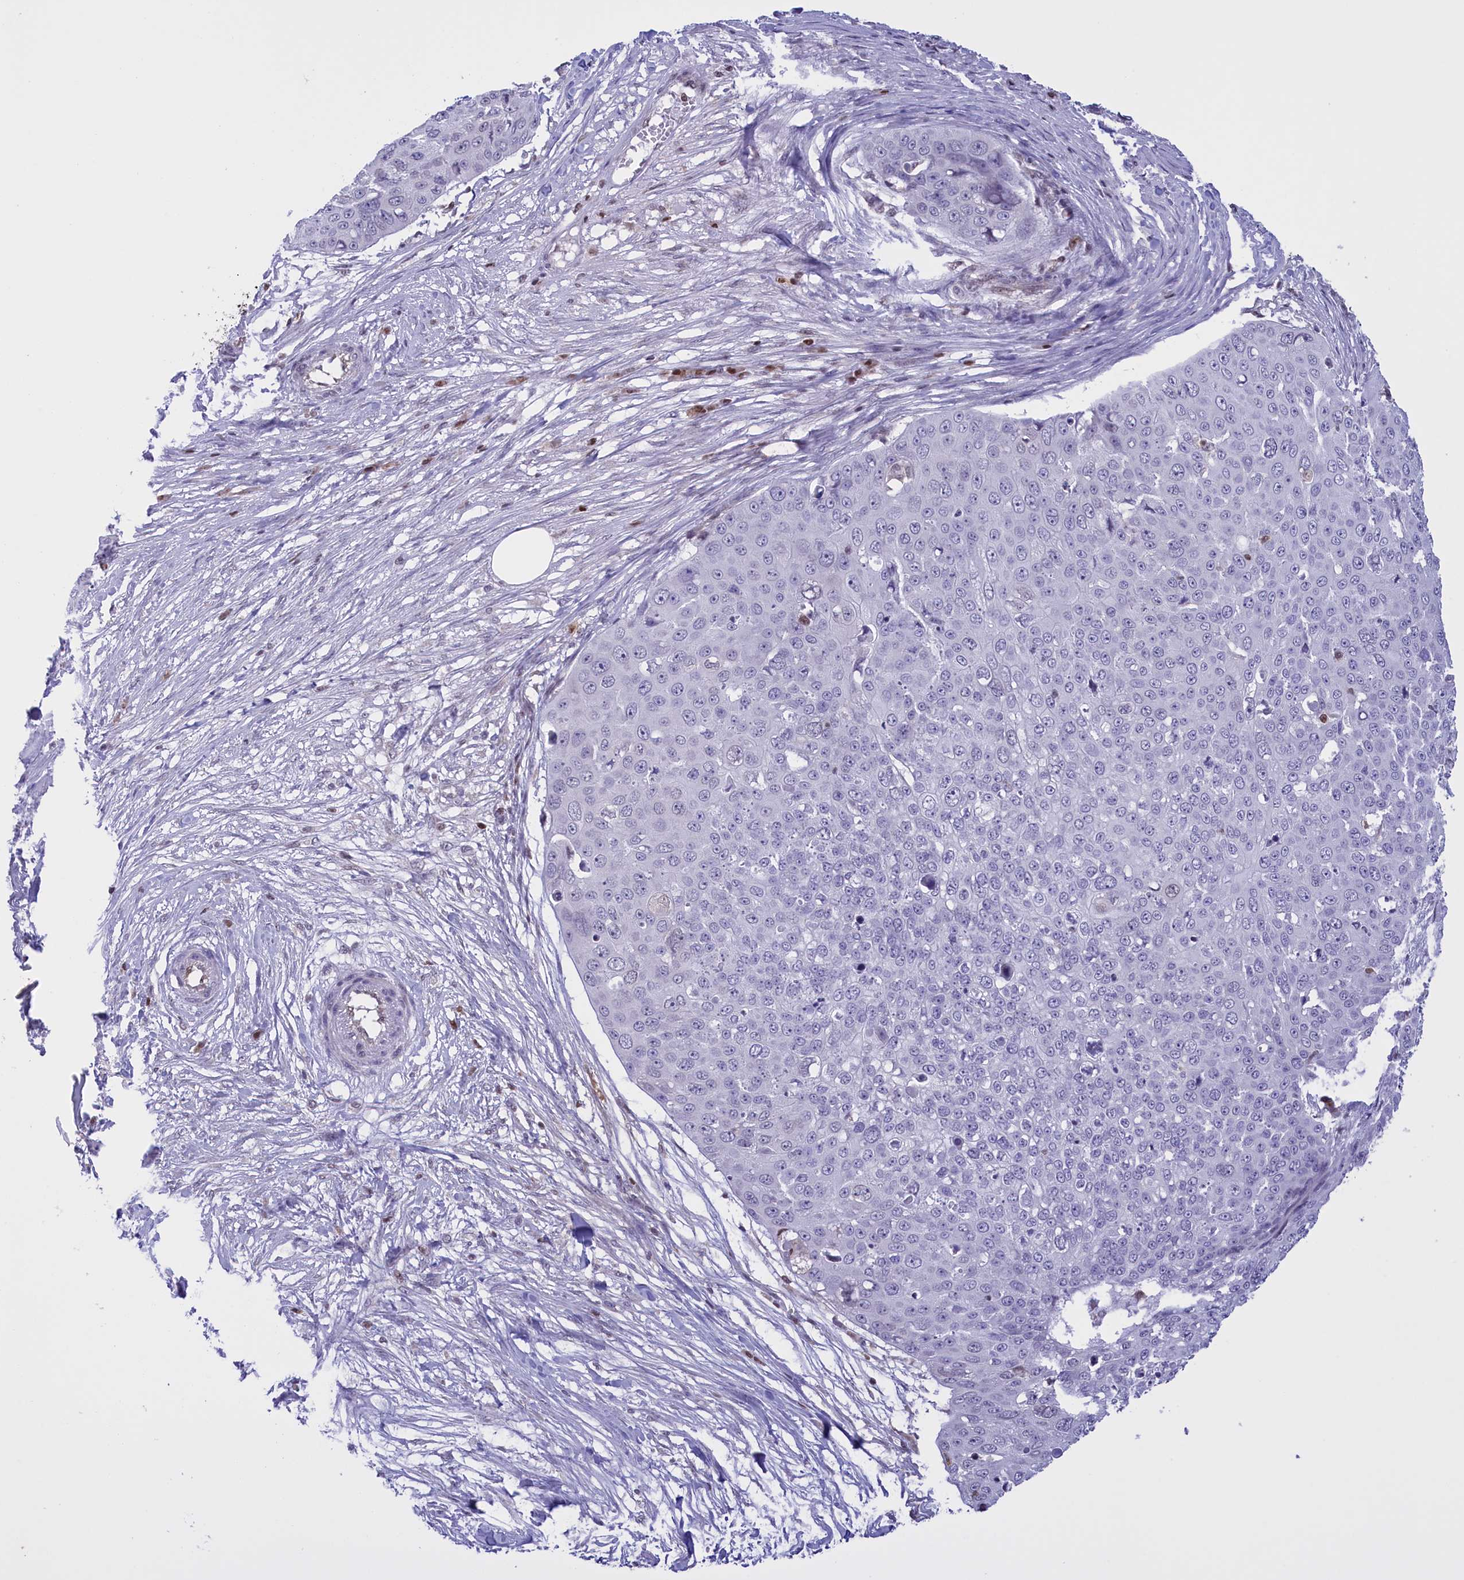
{"staining": {"intensity": "negative", "quantity": "none", "location": "none"}, "tissue": "skin cancer", "cell_type": "Tumor cells", "image_type": "cancer", "snomed": [{"axis": "morphology", "description": "Squamous cell carcinoma, NOS"}, {"axis": "topography", "description": "Skin"}], "caption": "An IHC micrograph of skin cancer is shown. There is no staining in tumor cells of skin cancer.", "gene": "IZUMO2", "patient": {"sex": "male", "age": 71}}